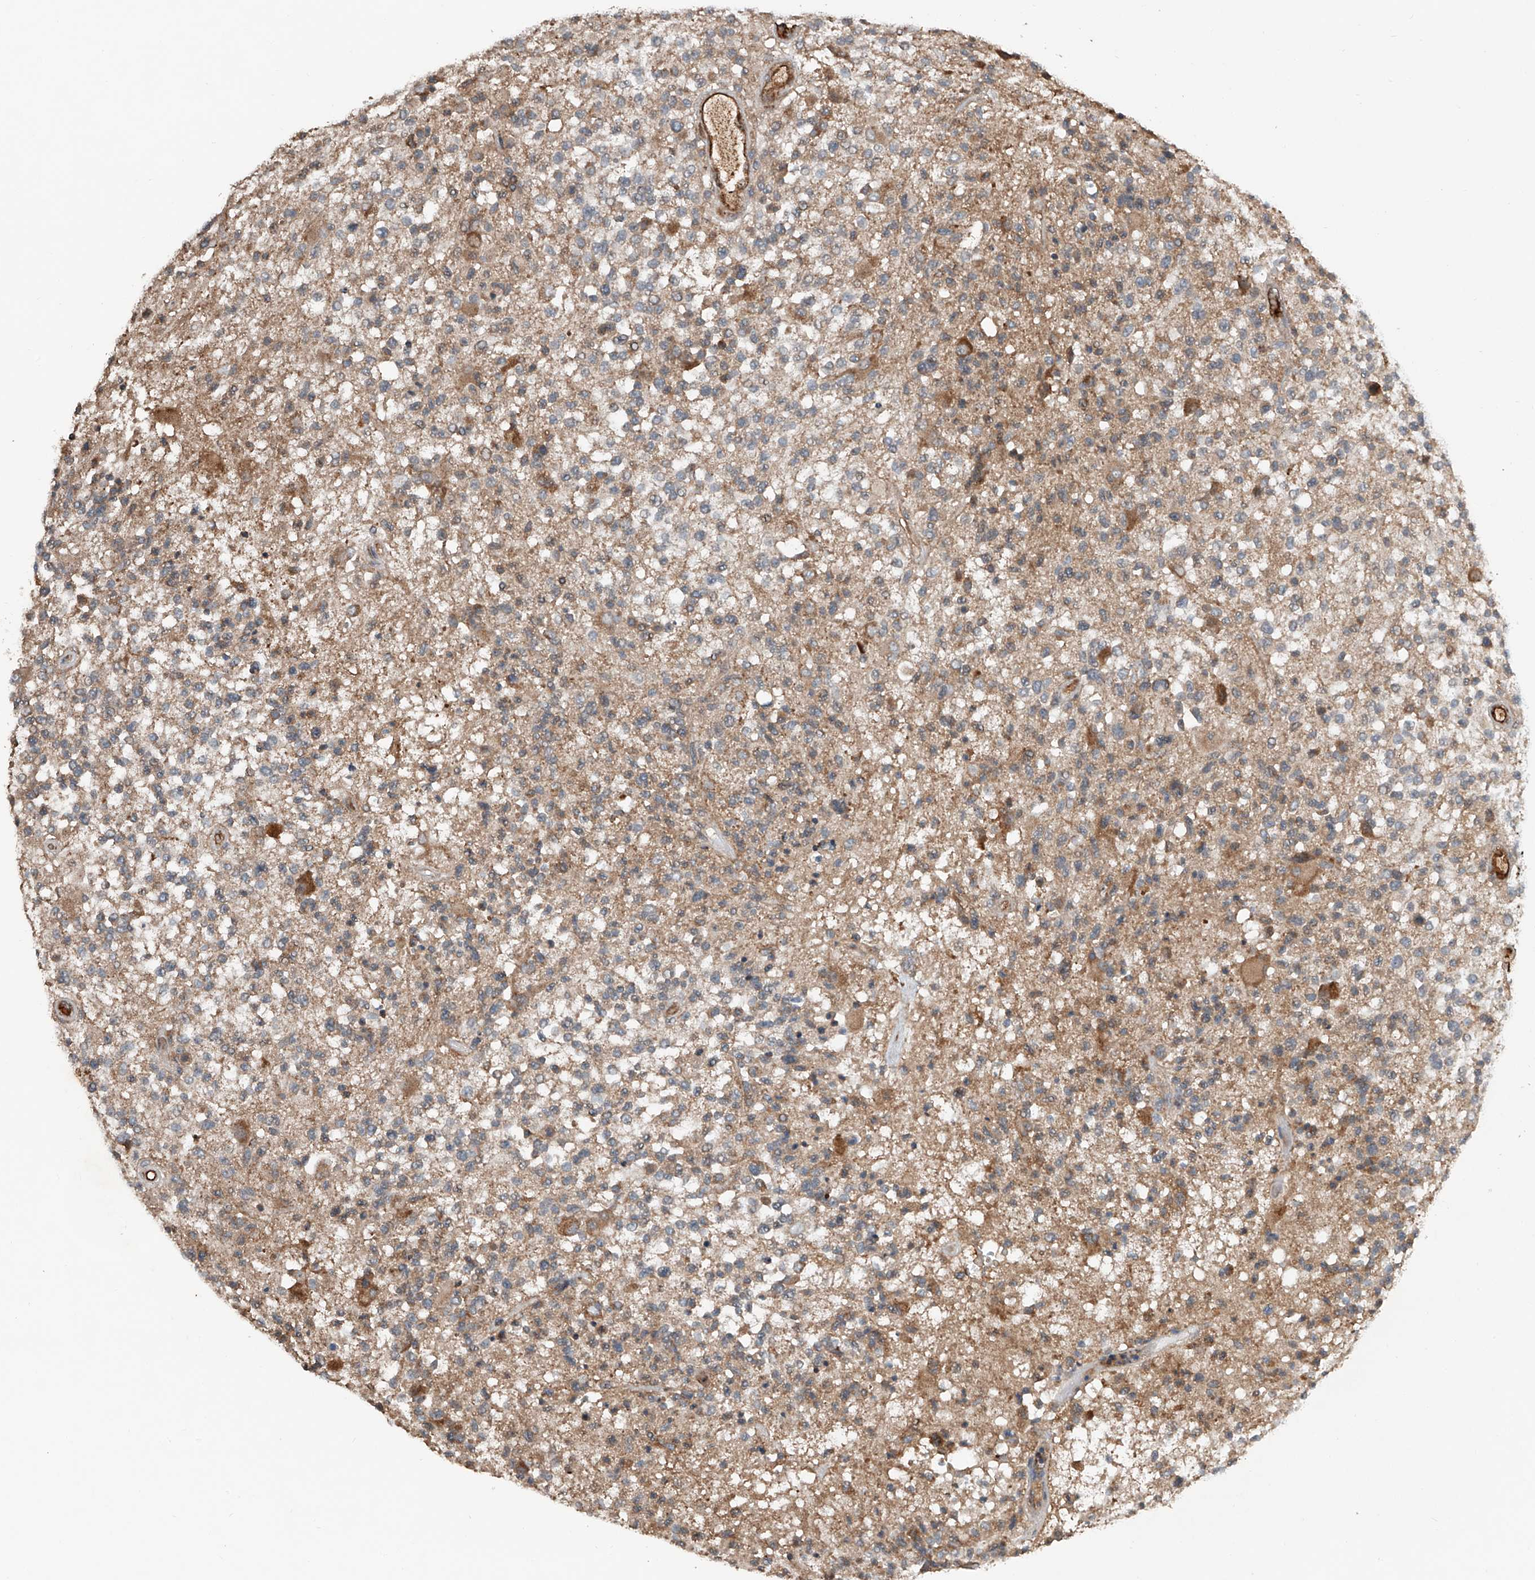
{"staining": {"intensity": "weak", "quantity": ">75%", "location": "cytoplasmic/membranous"}, "tissue": "glioma", "cell_type": "Tumor cells", "image_type": "cancer", "snomed": [{"axis": "morphology", "description": "Glioma, malignant, High grade"}, {"axis": "morphology", "description": "Glioblastoma, NOS"}, {"axis": "topography", "description": "Brain"}], "caption": "A photomicrograph of malignant glioma (high-grade) stained for a protein demonstrates weak cytoplasmic/membranous brown staining in tumor cells. The staining was performed using DAB, with brown indicating positive protein expression. Nuclei are stained blue with hematoxylin.", "gene": "ADAM23", "patient": {"sex": "male", "age": 60}}